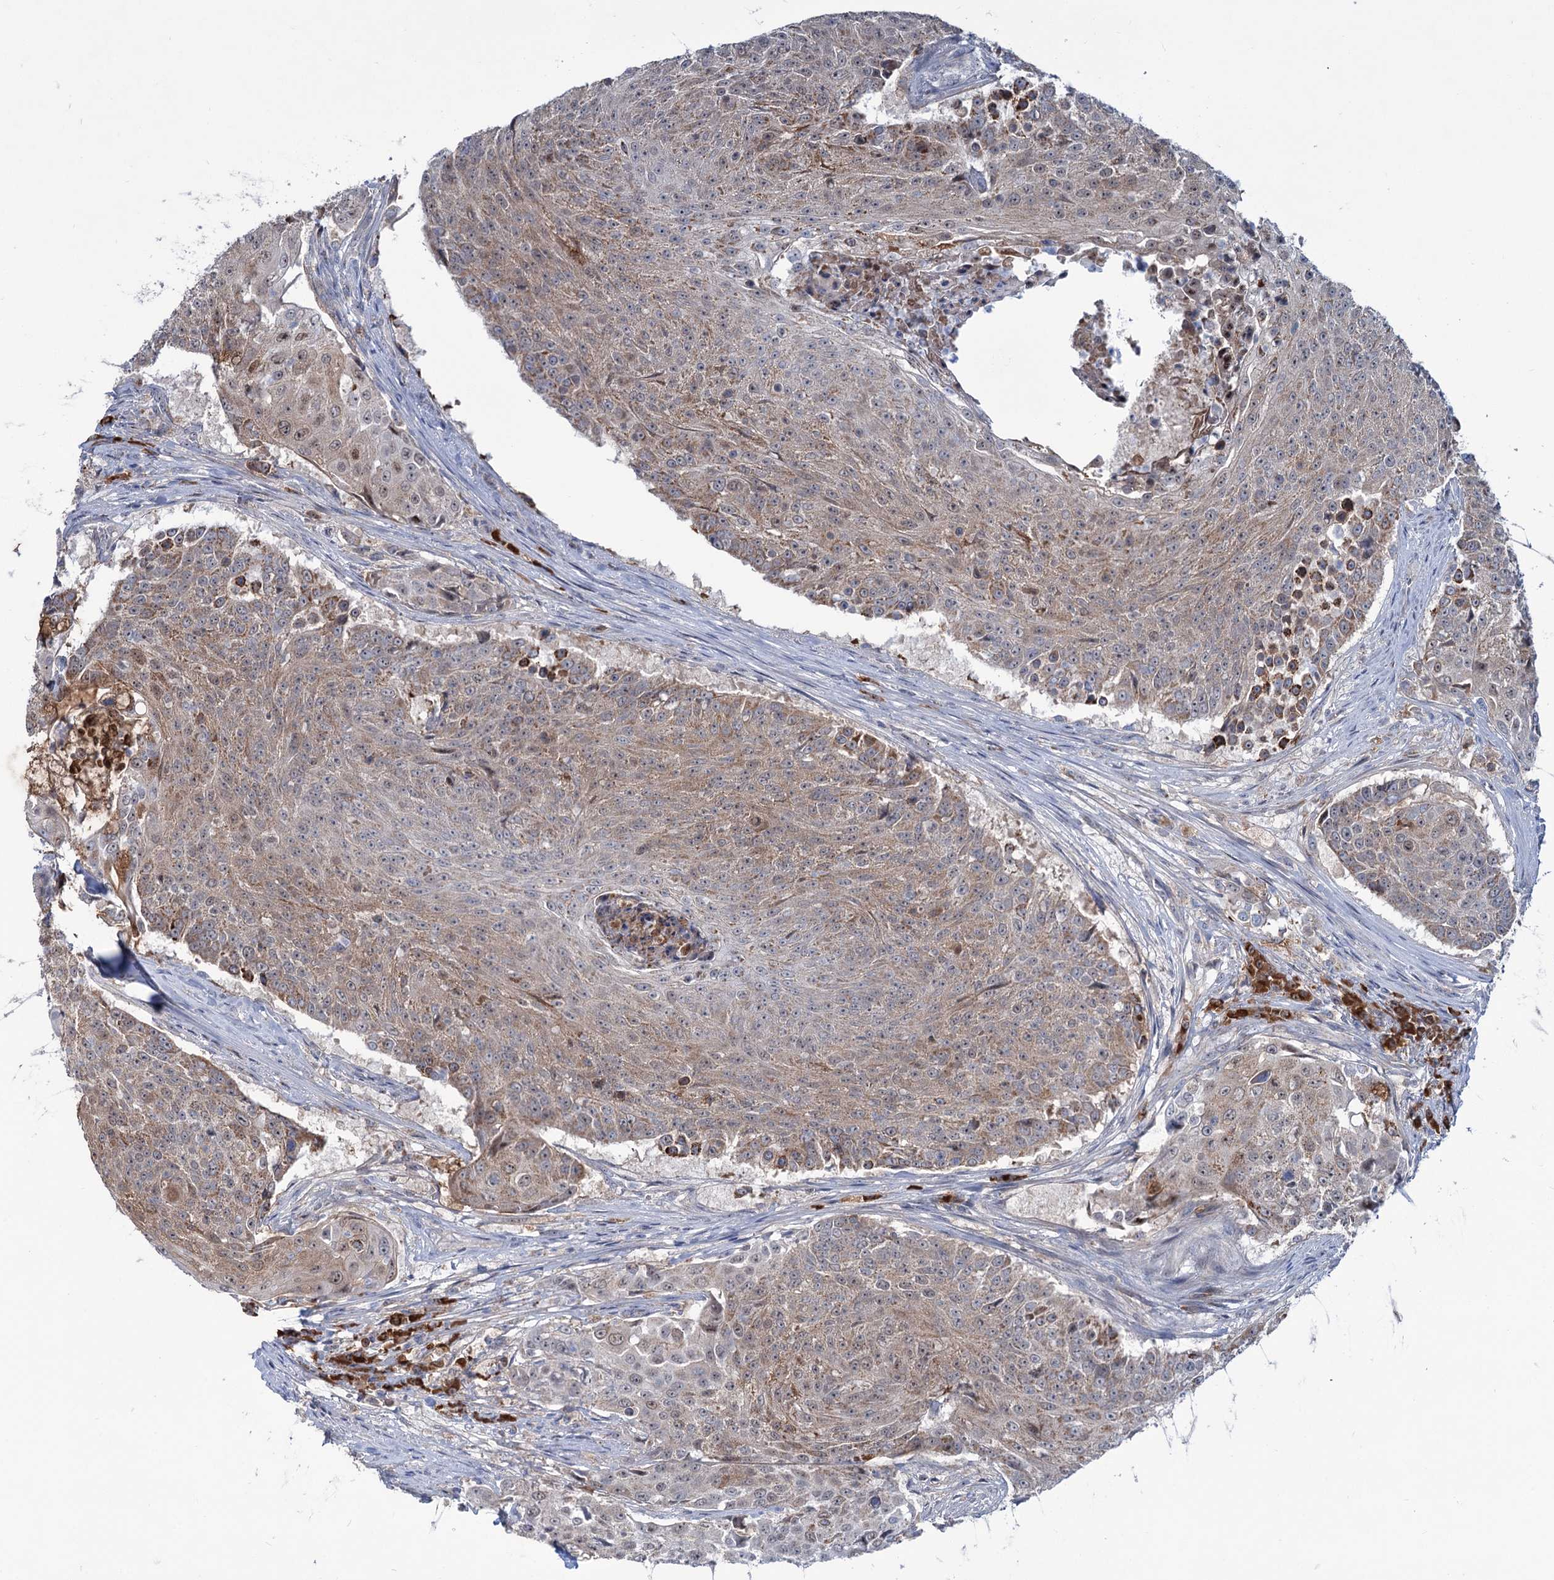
{"staining": {"intensity": "moderate", "quantity": ">75%", "location": "cytoplasmic/membranous"}, "tissue": "urothelial cancer", "cell_type": "Tumor cells", "image_type": "cancer", "snomed": [{"axis": "morphology", "description": "Urothelial carcinoma, High grade"}, {"axis": "topography", "description": "Urinary bladder"}], "caption": "Brown immunohistochemical staining in urothelial cancer demonstrates moderate cytoplasmic/membranous staining in approximately >75% of tumor cells.", "gene": "LPIN1", "patient": {"sex": "female", "age": 63}}